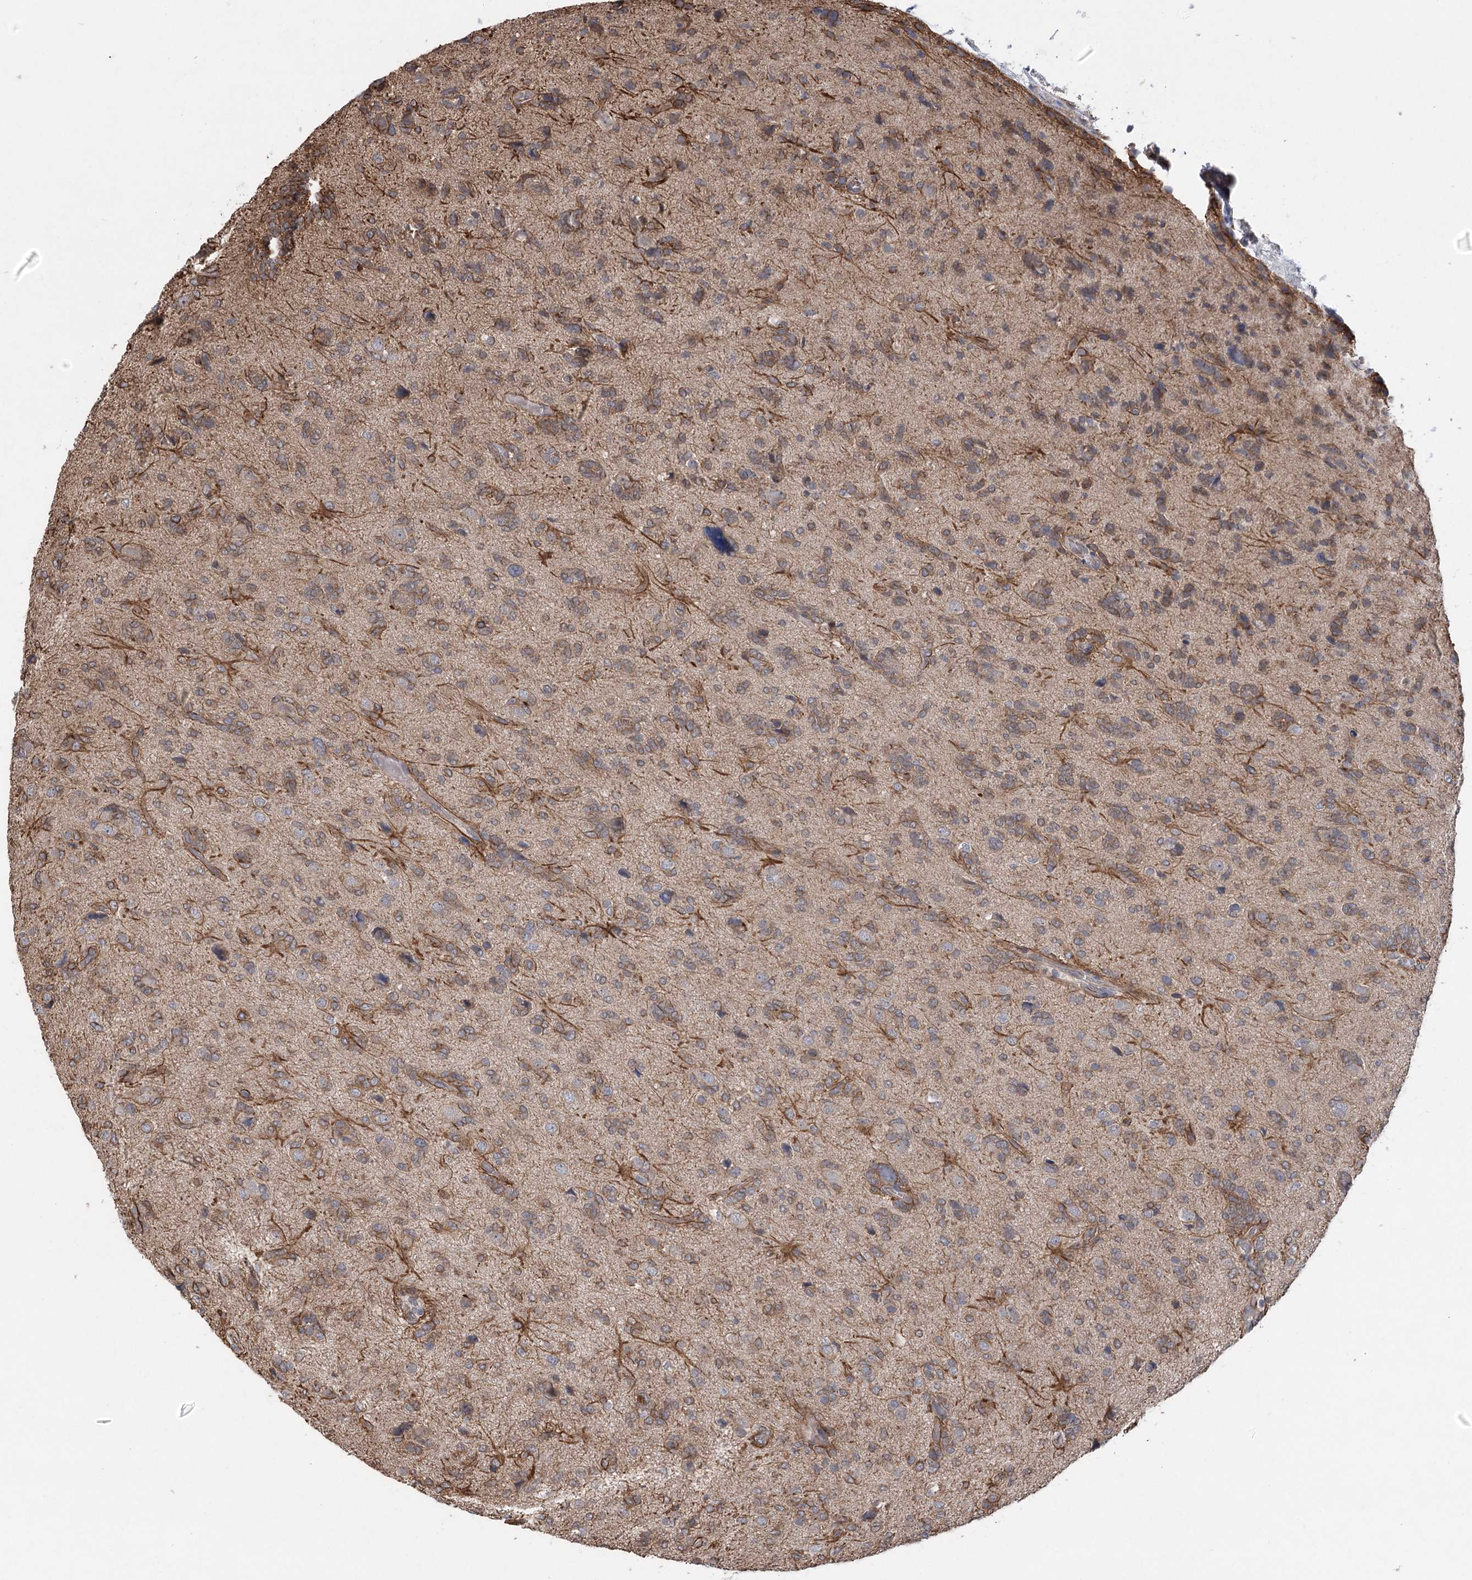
{"staining": {"intensity": "moderate", "quantity": ">75%", "location": "cytoplasmic/membranous"}, "tissue": "glioma", "cell_type": "Tumor cells", "image_type": "cancer", "snomed": [{"axis": "morphology", "description": "Glioma, malignant, High grade"}, {"axis": "topography", "description": "Brain"}], "caption": "Glioma was stained to show a protein in brown. There is medium levels of moderate cytoplasmic/membranous staining in about >75% of tumor cells.", "gene": "RWDD4", "patient": {"sex": "female", "age": 59}}